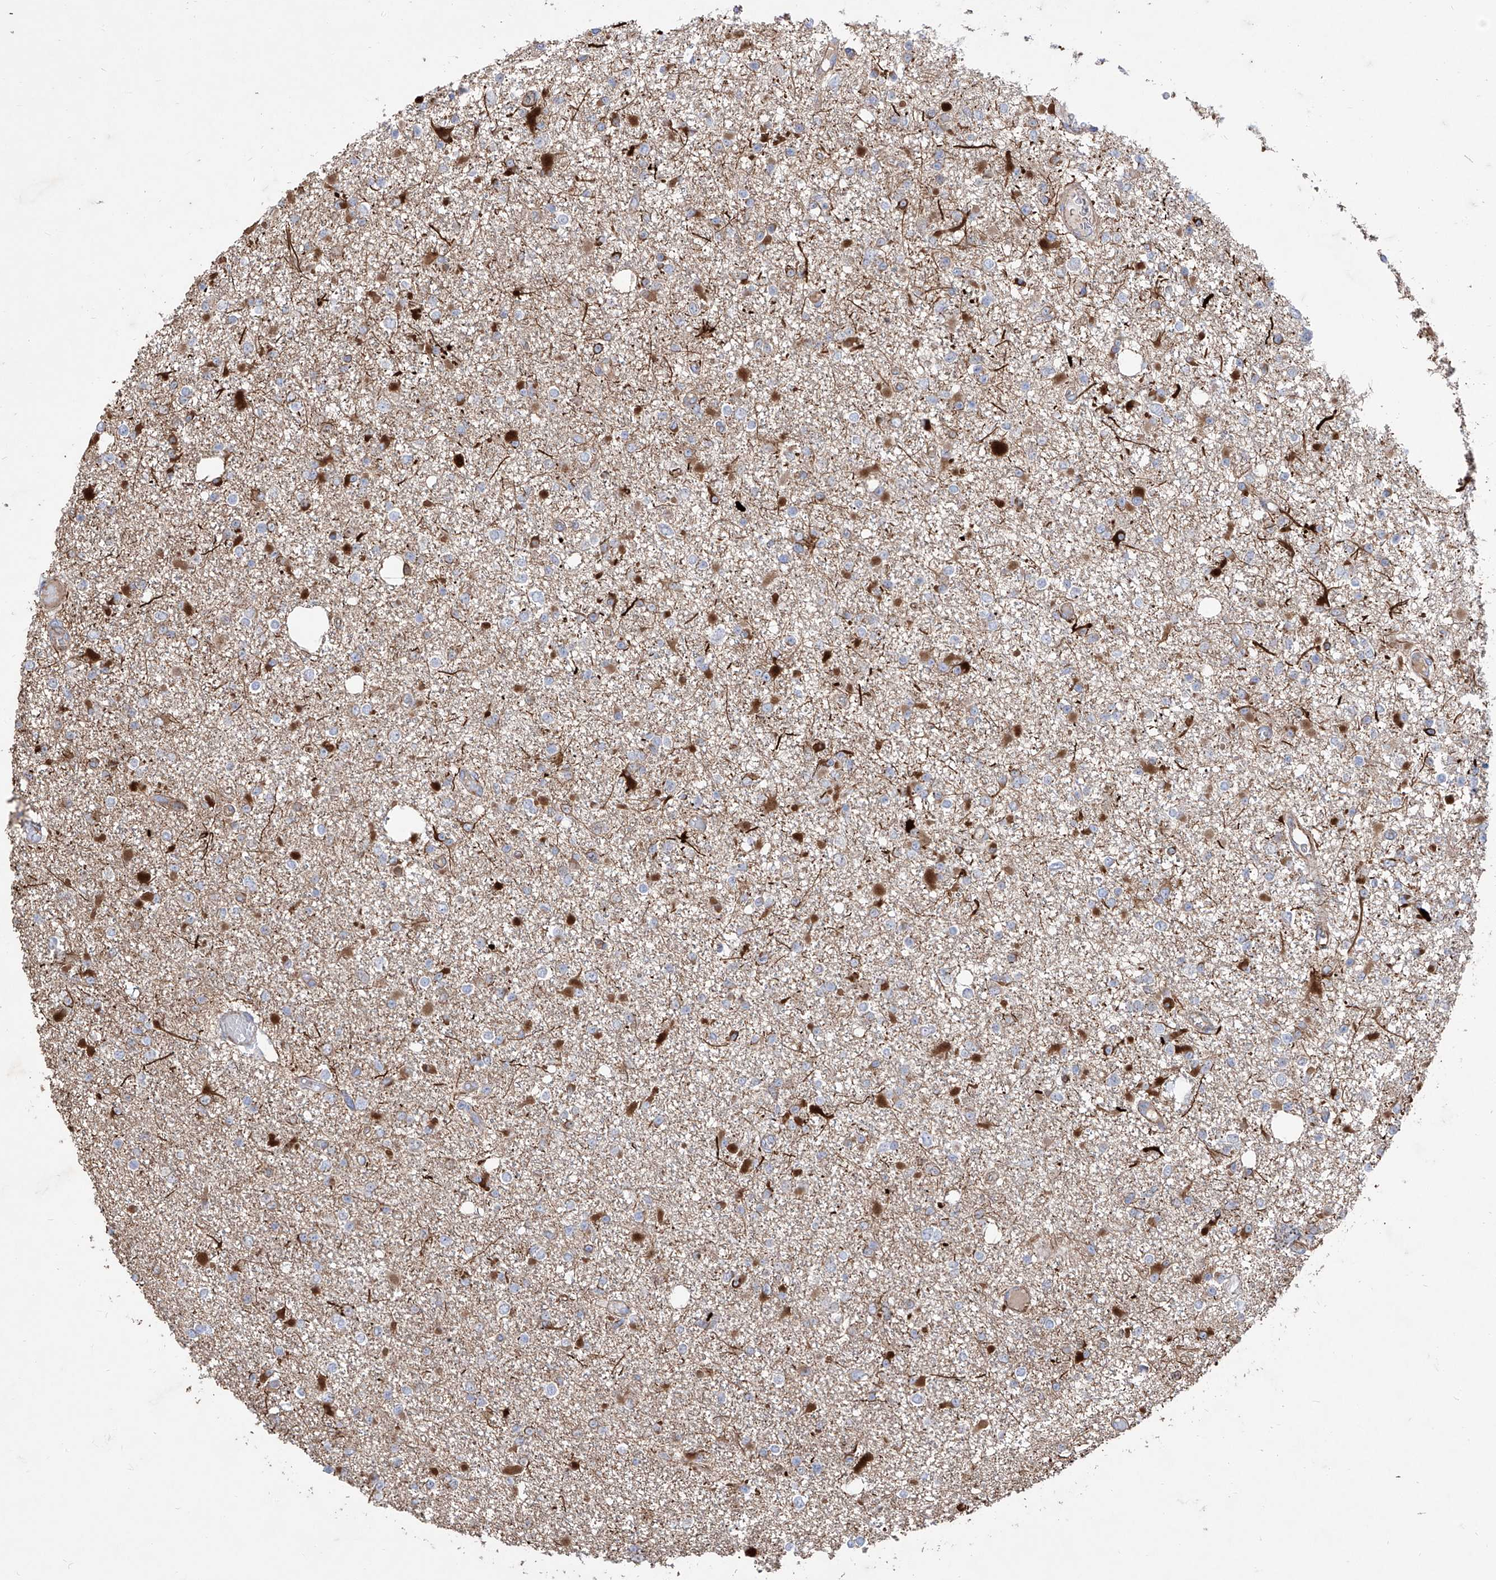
{"staining": {"intensity": "negative", "quantity": "none", "location": "none"}, "tissue": "glioma", "cell_type": "Tumor cells", "image_type": "cancer", "snomed": [{"axis": "morphology", "description": "Glioma, malignant, Low grade"}, {"axis": "topography", "description": "Brain"}], "caption": "The histopathology image shows no significant expression in tumor cells of malignant glioma (low-grade). The staining was performed using DAB to visualize the protein expression in brown, while the nuclei were stained in blue with hematoxylin (Magnification: 20x).", "gene": "C1orf74", "patient": {"sex": "female", "age": 22}}